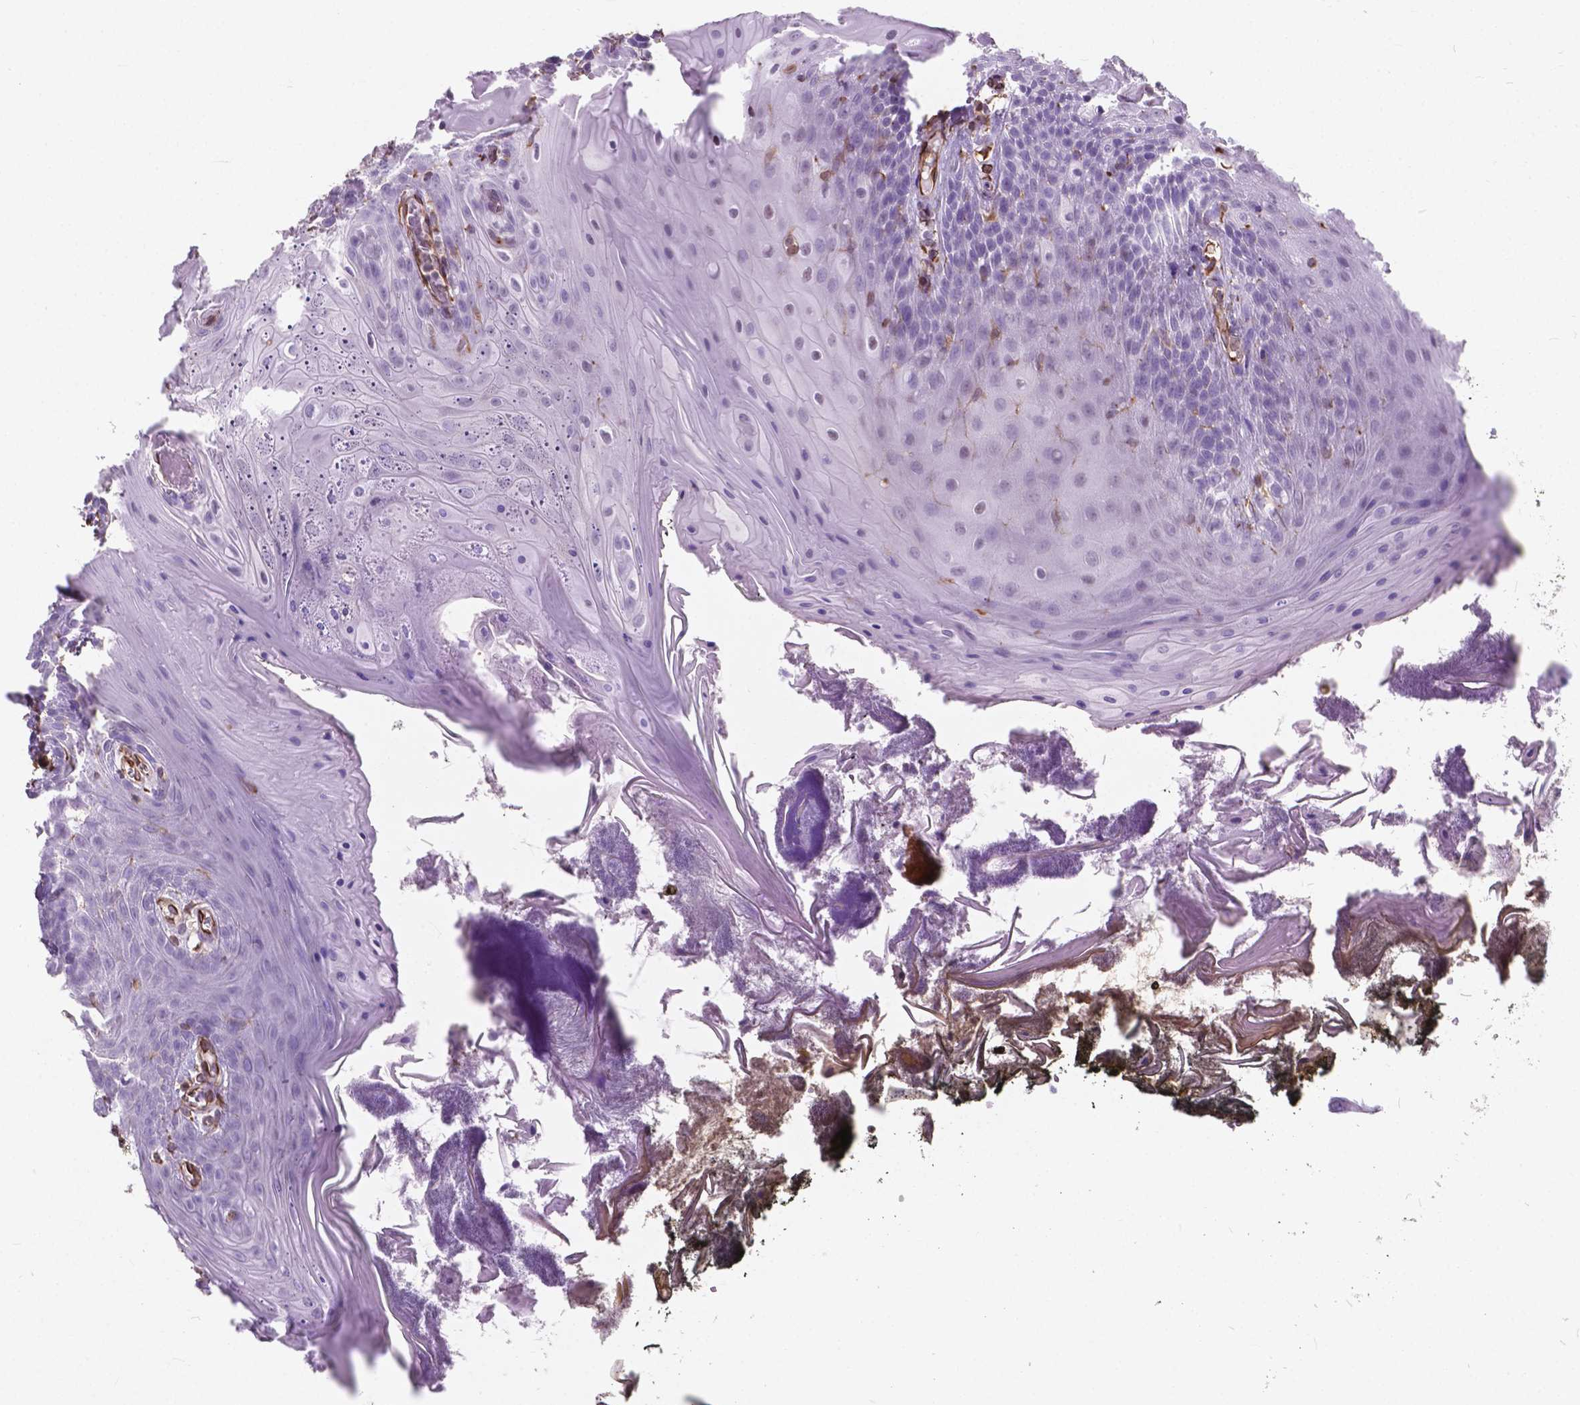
{"staining": {"intensity": "negative", "quantity": "none", "location": "none"}, "tissue": "oral mucosa", "cell_type": "Squamous epithelial cells", "image_type": "normal", "snomed": [{"axis": "morphology", "description": "Normal tissue, NOS"}, {"axis": "topography", "description": "Oral tissue"}], "caption": "Squamous epithelial cells show no significant protein staining in unremarkable oral mucosa. (Stains: DAB (3,3'-diaminobenzidine) immunohistochemistry with hematoxylin counter stain, Microscopy: brightfield microscopy at high magnification).", "gene": "AMOT", "patient": {"sex": "male", "age": 9}}